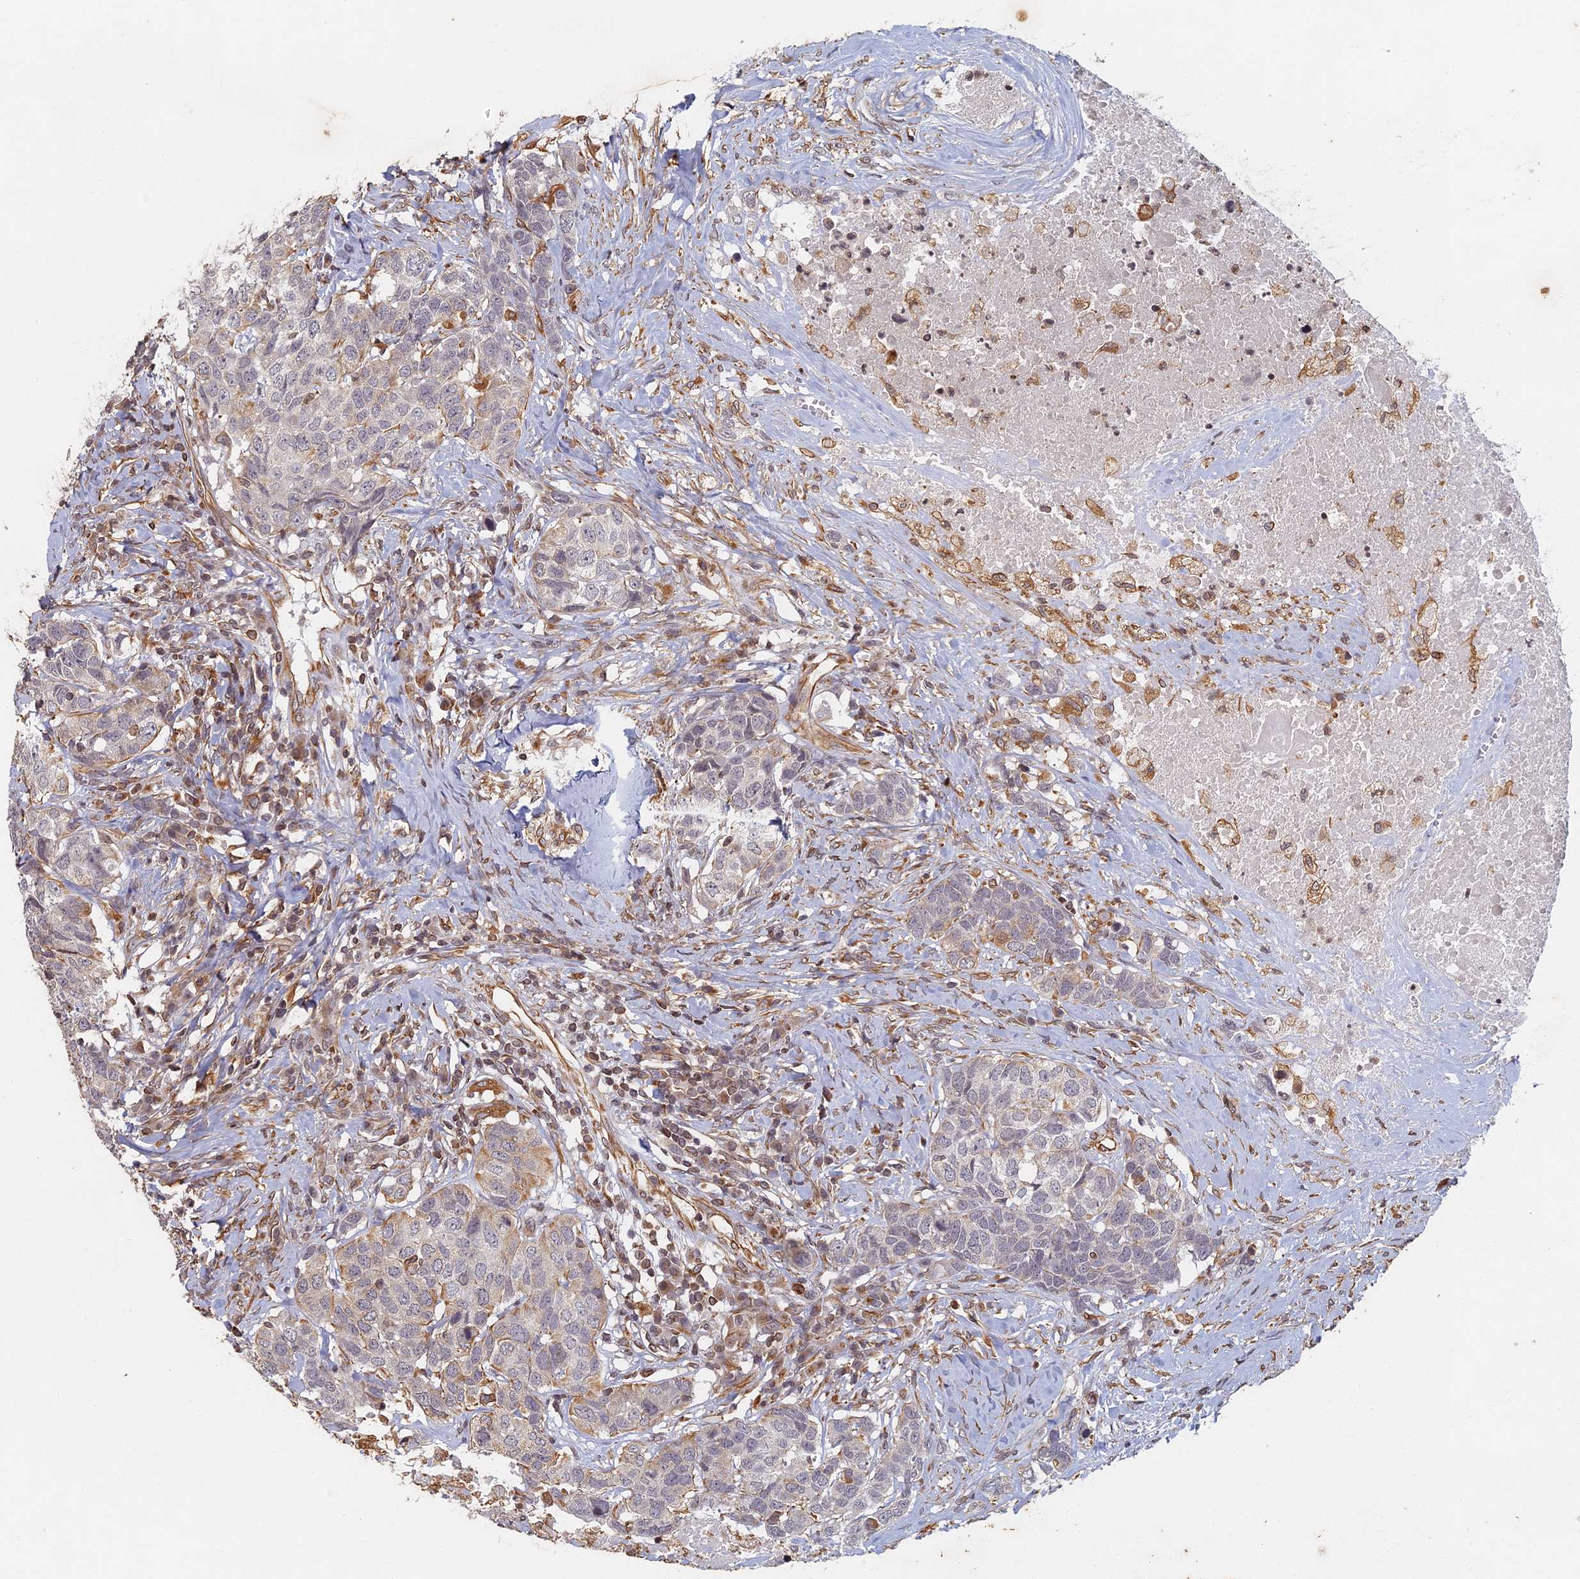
{"staining": {"intensity": "moderate", "quantity": "<25%", "location": "cytoplasmic/membranous"}, "tissue": "head and neck cancer", "cell_type": "Tumor cells", "image_type": "cancer", "snomed": [{"axis": "morphology", "description": "Squamous cell carcinoma, NOS"}, {"axis": "topography", "description": "Head-Neck"}], "caption": "Immunohistochemistry (IHC) of human head and neck squamous cell carcinoma displays low levels of moderate cytoplasmic/membranous staining in about <25% of tumor cells.", "gene": "ABCB10", "patient": {"sex": "male", "age": 66}}